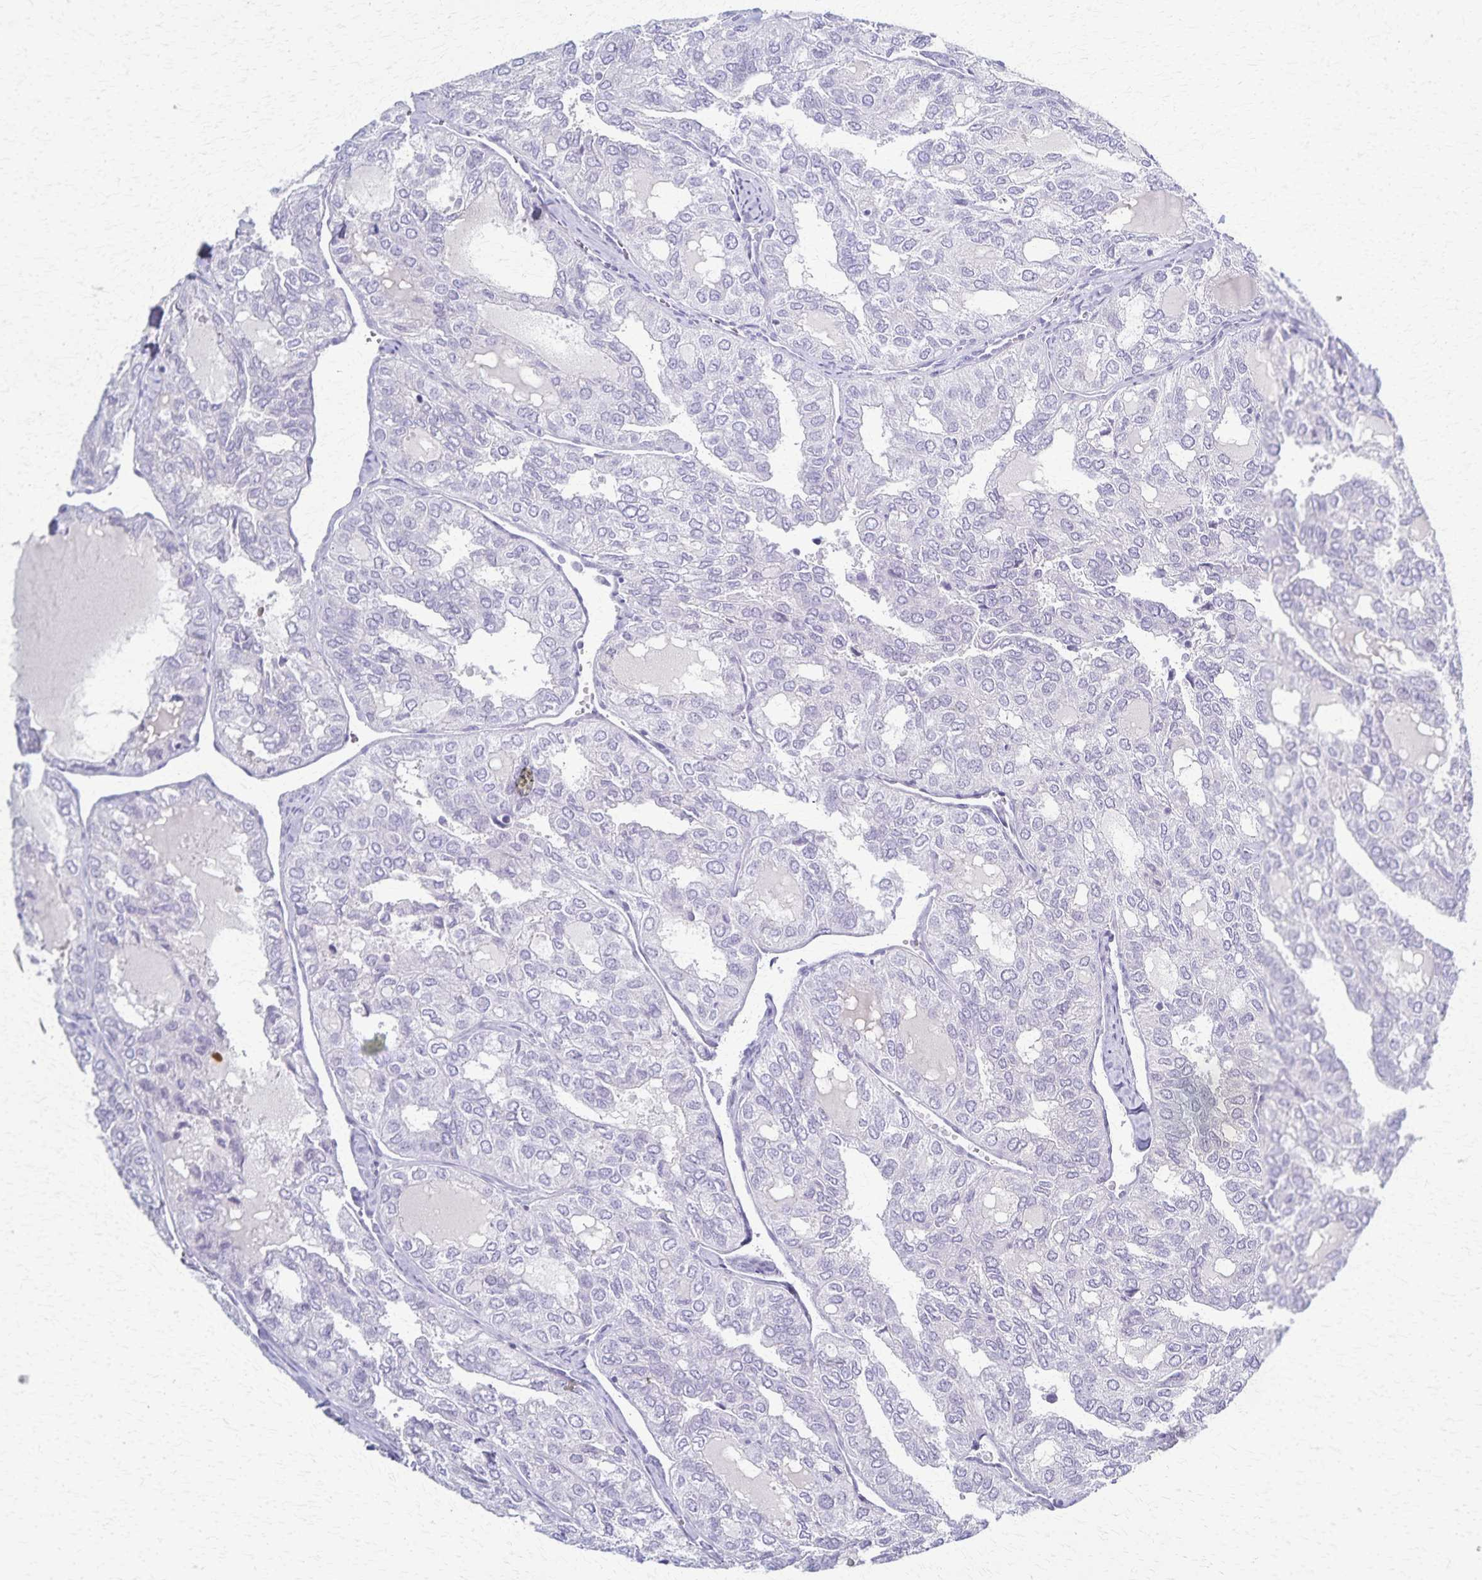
{"staining": {"intensity": "negative", "quantity": "none", "location": "none"}, "tissue": "thyroid cancer", "cell_type": "Tumor cells", "image_type": "cancer", "snomed": [{"axis": "morphology", "description": "Follicular adenoma carcinoma, NOS"}, {"axis": "topography", "description": "Thyroid gland"}], "caption": "High power microscopy image of an immunohistochemistry (IHC) image of thyroid cancer (follicular adenoma carcinoma), revealing no significant positivity in tumor cells.", "gene": "TMEM60", "patient": {"sex": "male", "age": 75}}